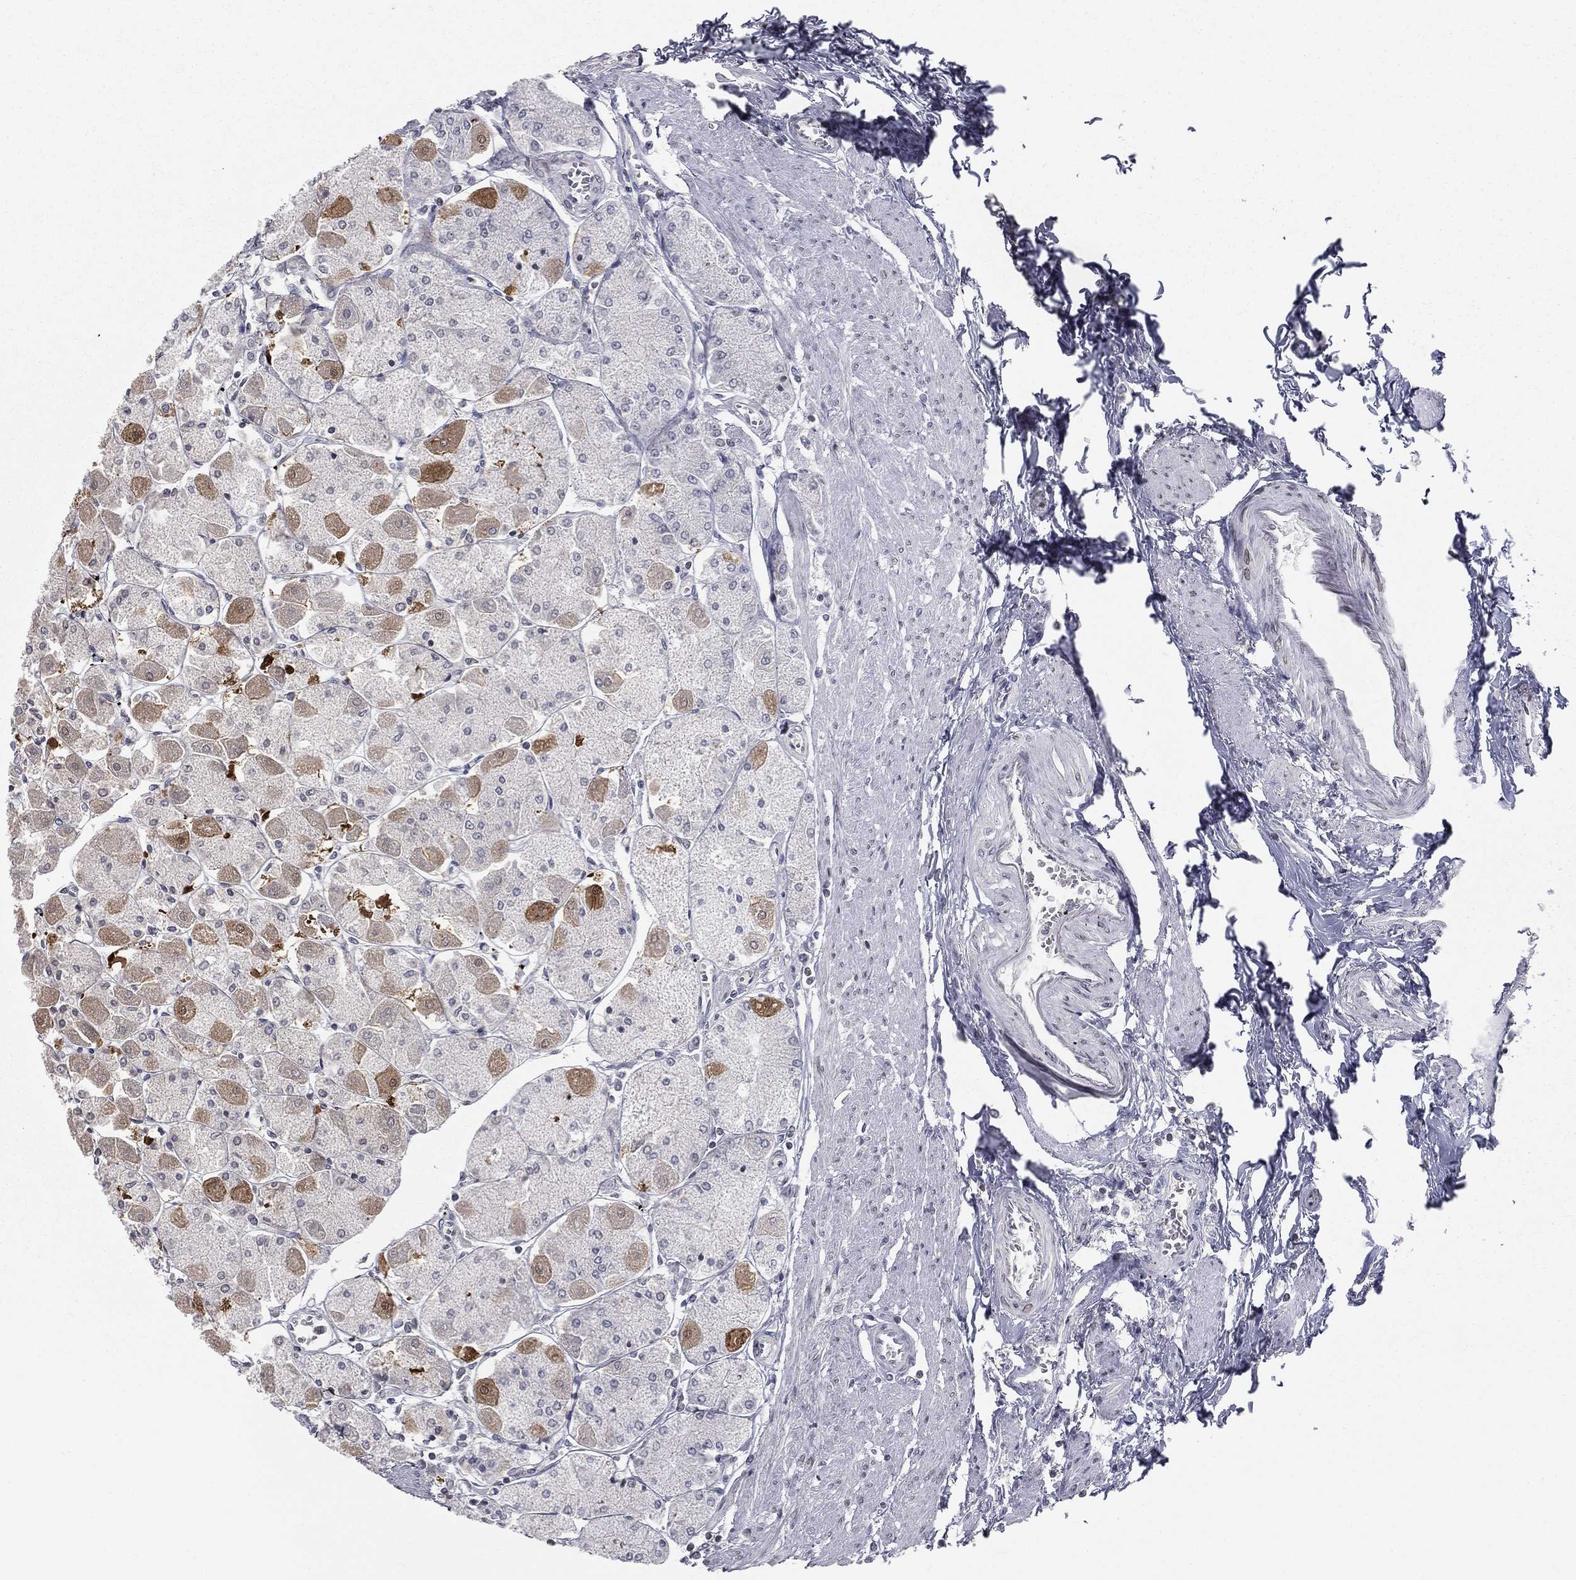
{"staining": {"intensity": "strong", "quantity": "<25%", "location": "cytoplasmic/membranous,nuclear"}, "tissue": "stomach", "cell_type": "Glandular cells", "image_type": "normal", "snomed": [{"axis": "morphology", "description": "Normal tissue, NOS"}, {"axis": "topography", "description": "Stomach"}], "caption": "Immunohistochemistry staining of unremarkable stomach, which displays medium levels of strong cytoplasmic/membranous,nuclear expression in approximately <25% of glandular cells indicating strong cytoplasmic/membranous,nuclear protein expression. The staining was performed using DAB (brown) for protein detection and nuclei were counterstained in hematoxylin (blue).", "gene": "ALDOB", "patient": {"sex": "male", "age": 70}}